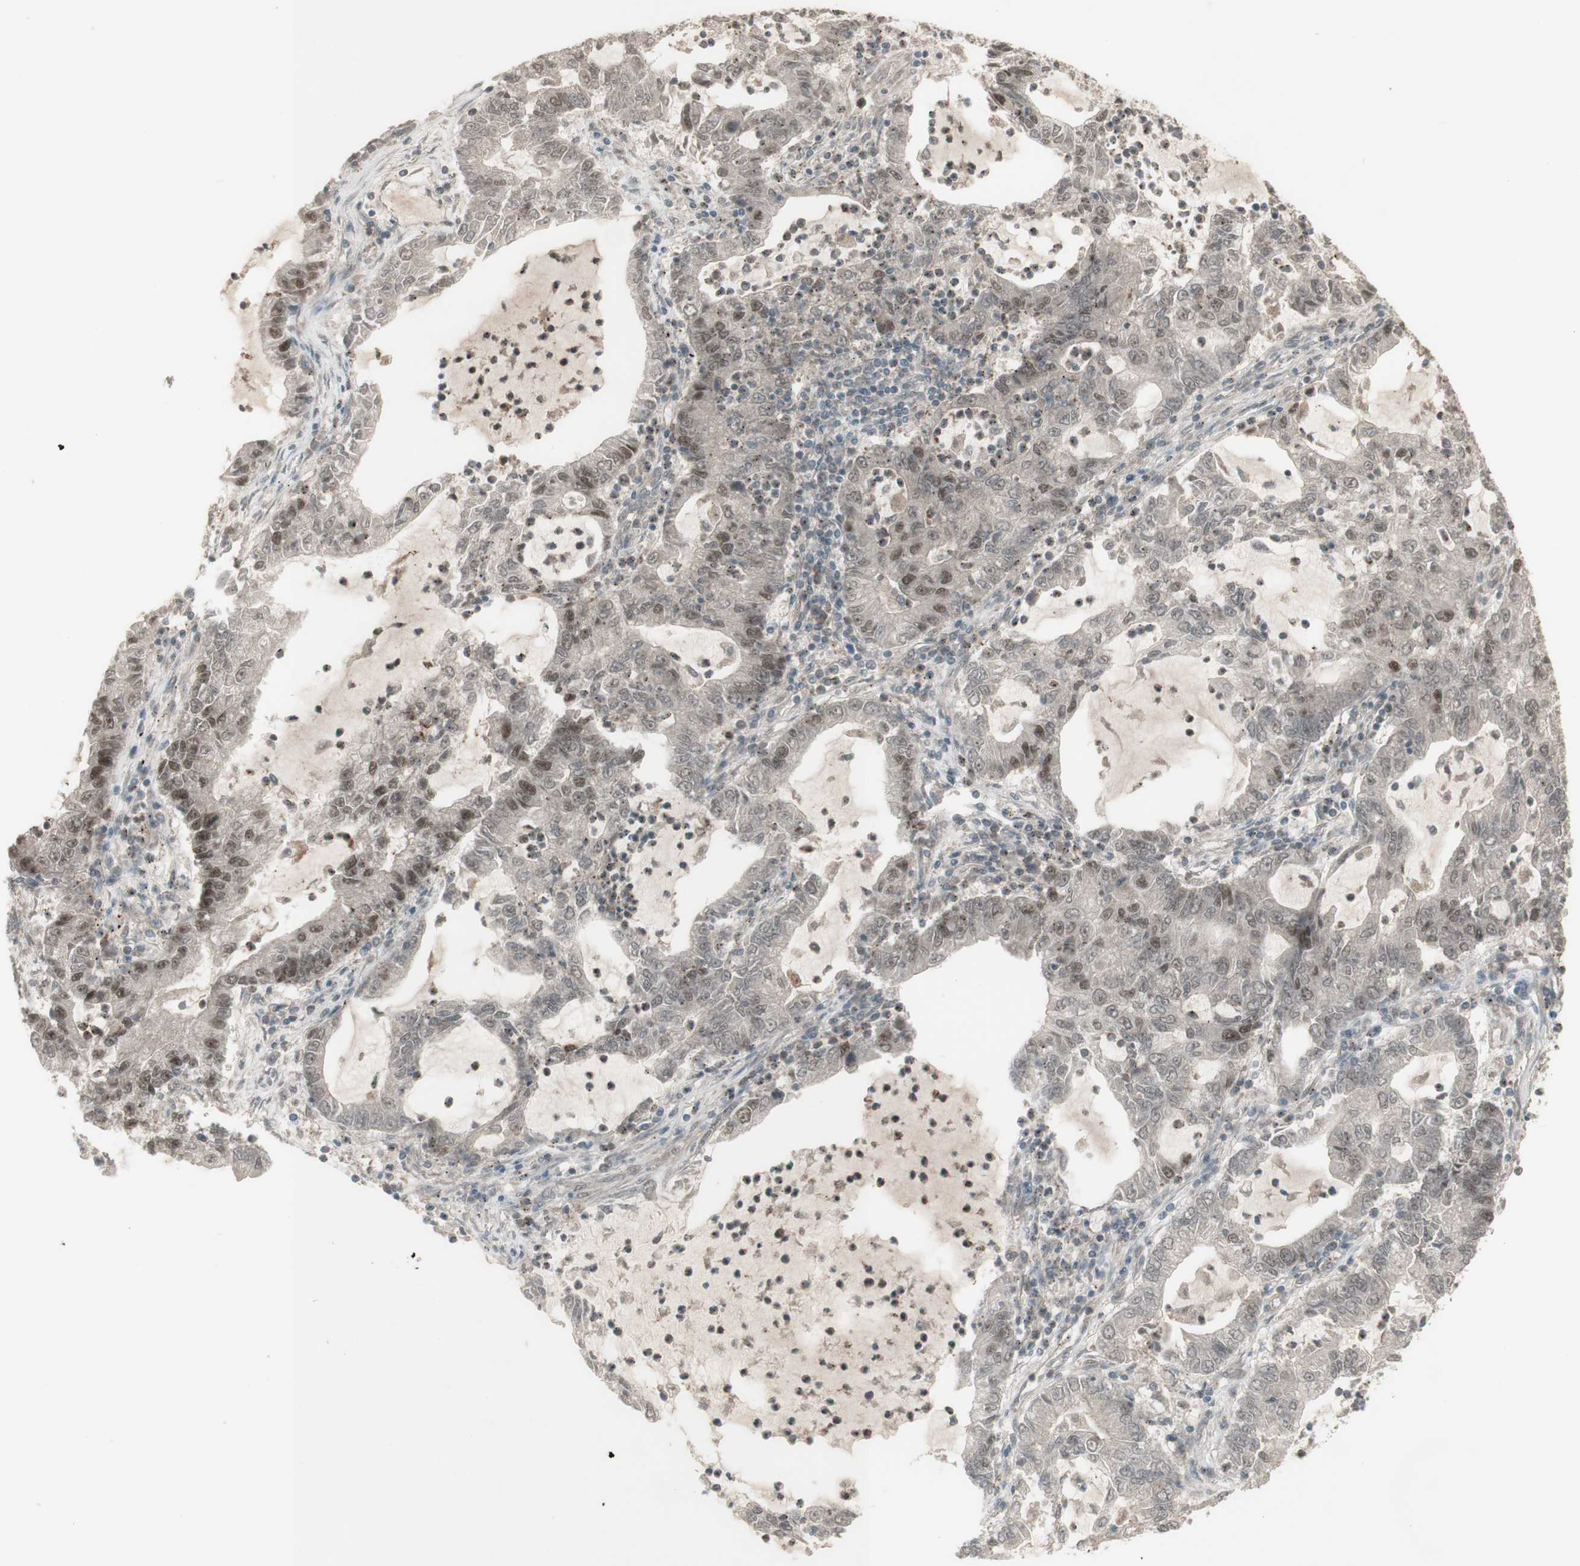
{"staining": {"intensity": "moderate", "quantity": "25%-75%", "location": "nuclear"}, "tissue": "lung cancer", "cell_type": "Tumor cells", "image_type": "cancer", "snomed": [{"axis": "morphology", "description": "Adenocarcinoma, NOS"}, {"axis": "topography", "description": "Lung"}], "caption": "Protein expression analysis of lung cancer (adenocarcinoma) displays moderate nuclear staining in about 25%-75% of tumor cells. The protein of interest is shown in brown color, while the nuclei are stained blue.", "gene": "MSH6", "patient": {"sex": "female", "age": 51}}